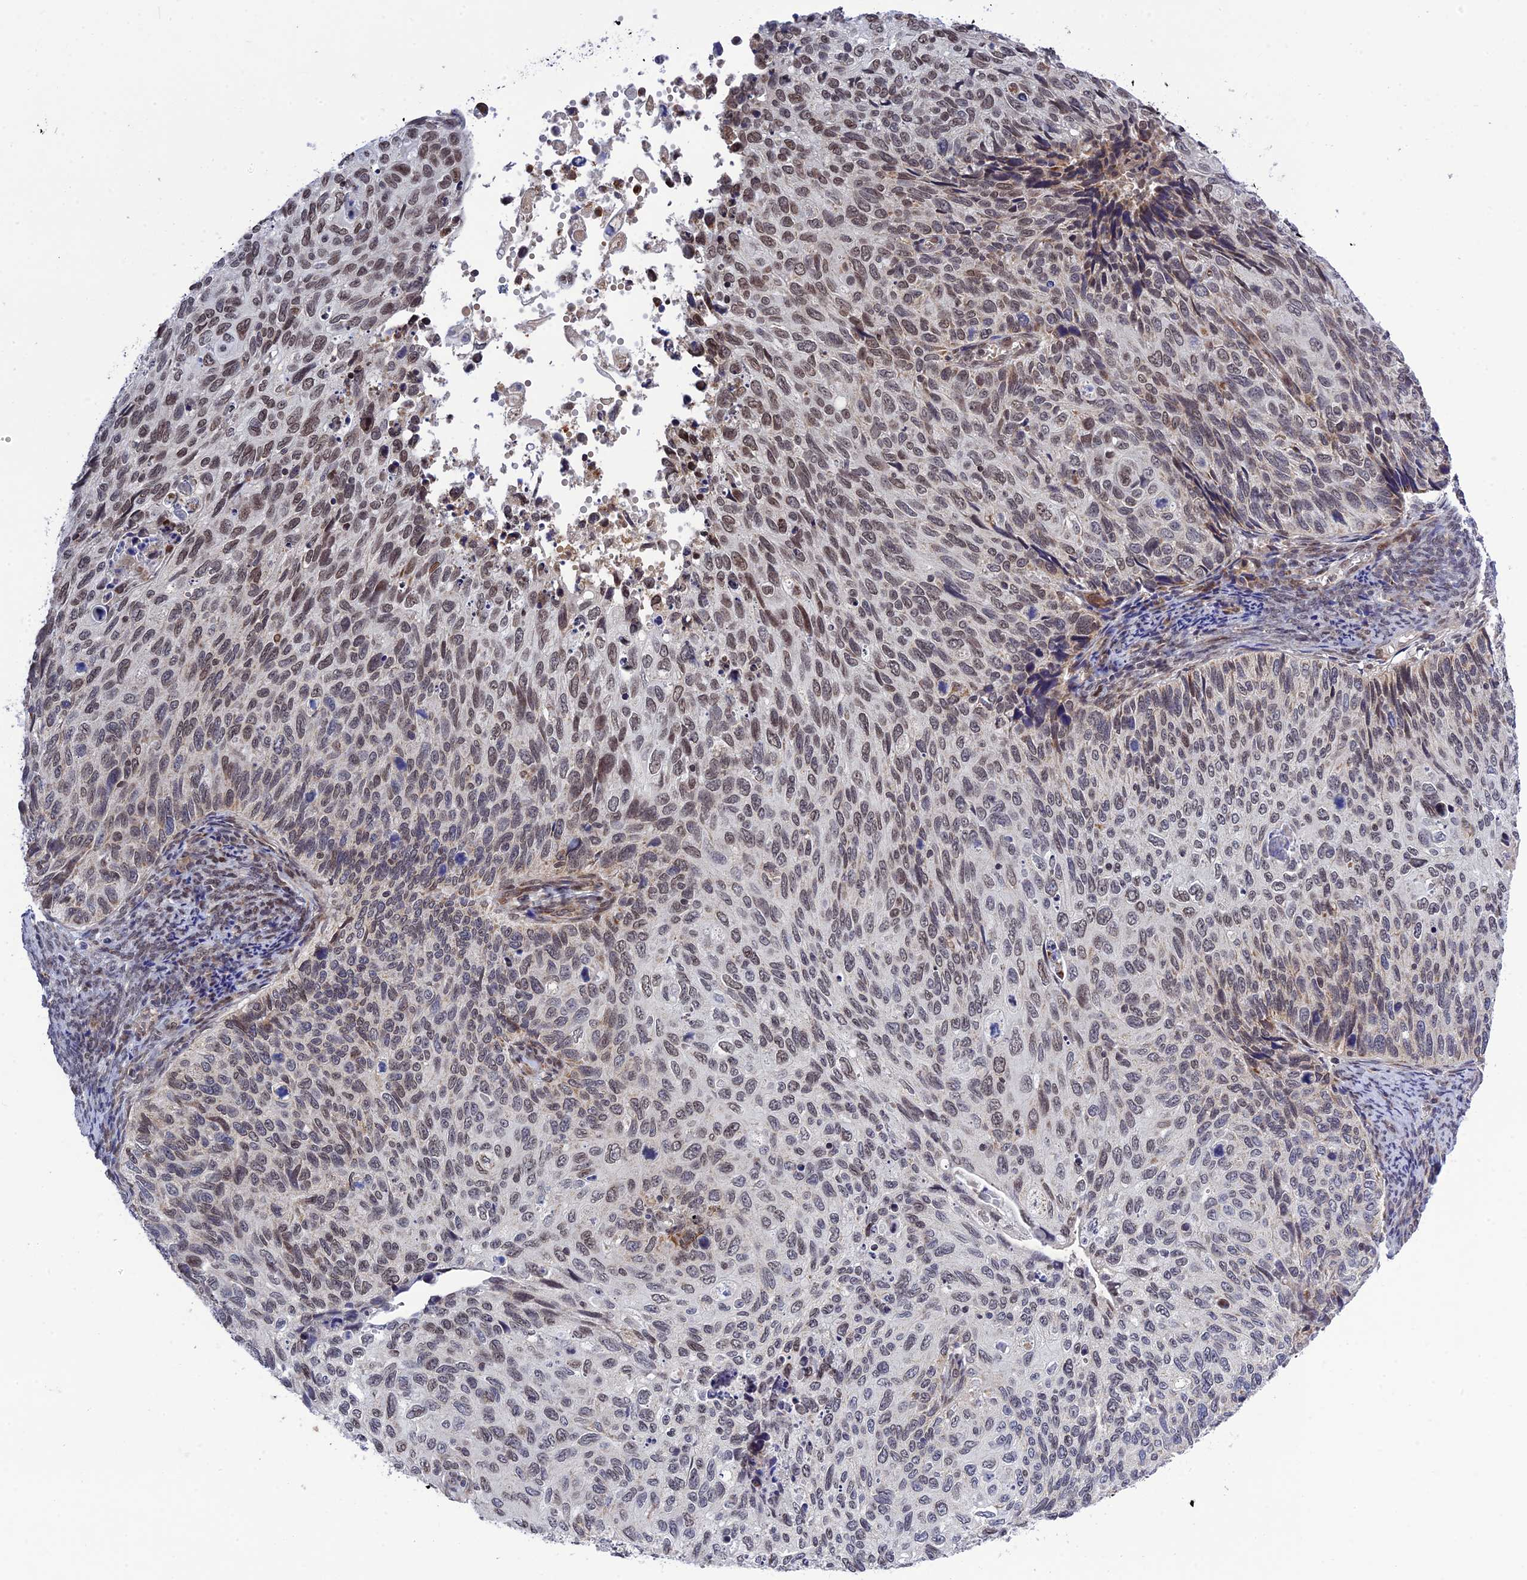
{"staining": {"intensity": "weak", "quantity": "25%-75%", "location": "nuclear"}, "tissue": "cervical cancer", "cell_type": "Tumor cells", "image_type": "cancer", "snomed": [{"axis": "morphology", "description": "Squamous cell carcinoma, NOS"}, {"axis": "topography", "description": "Cervix"}], "caption": "IHC of squamous cell carcinoma (cervical) demonstrates low levels of weak nuclear expression in about 25%-75% of tumor cells.", "gene": "REXO1", "patient": {"sex": "female", "age": 70}}